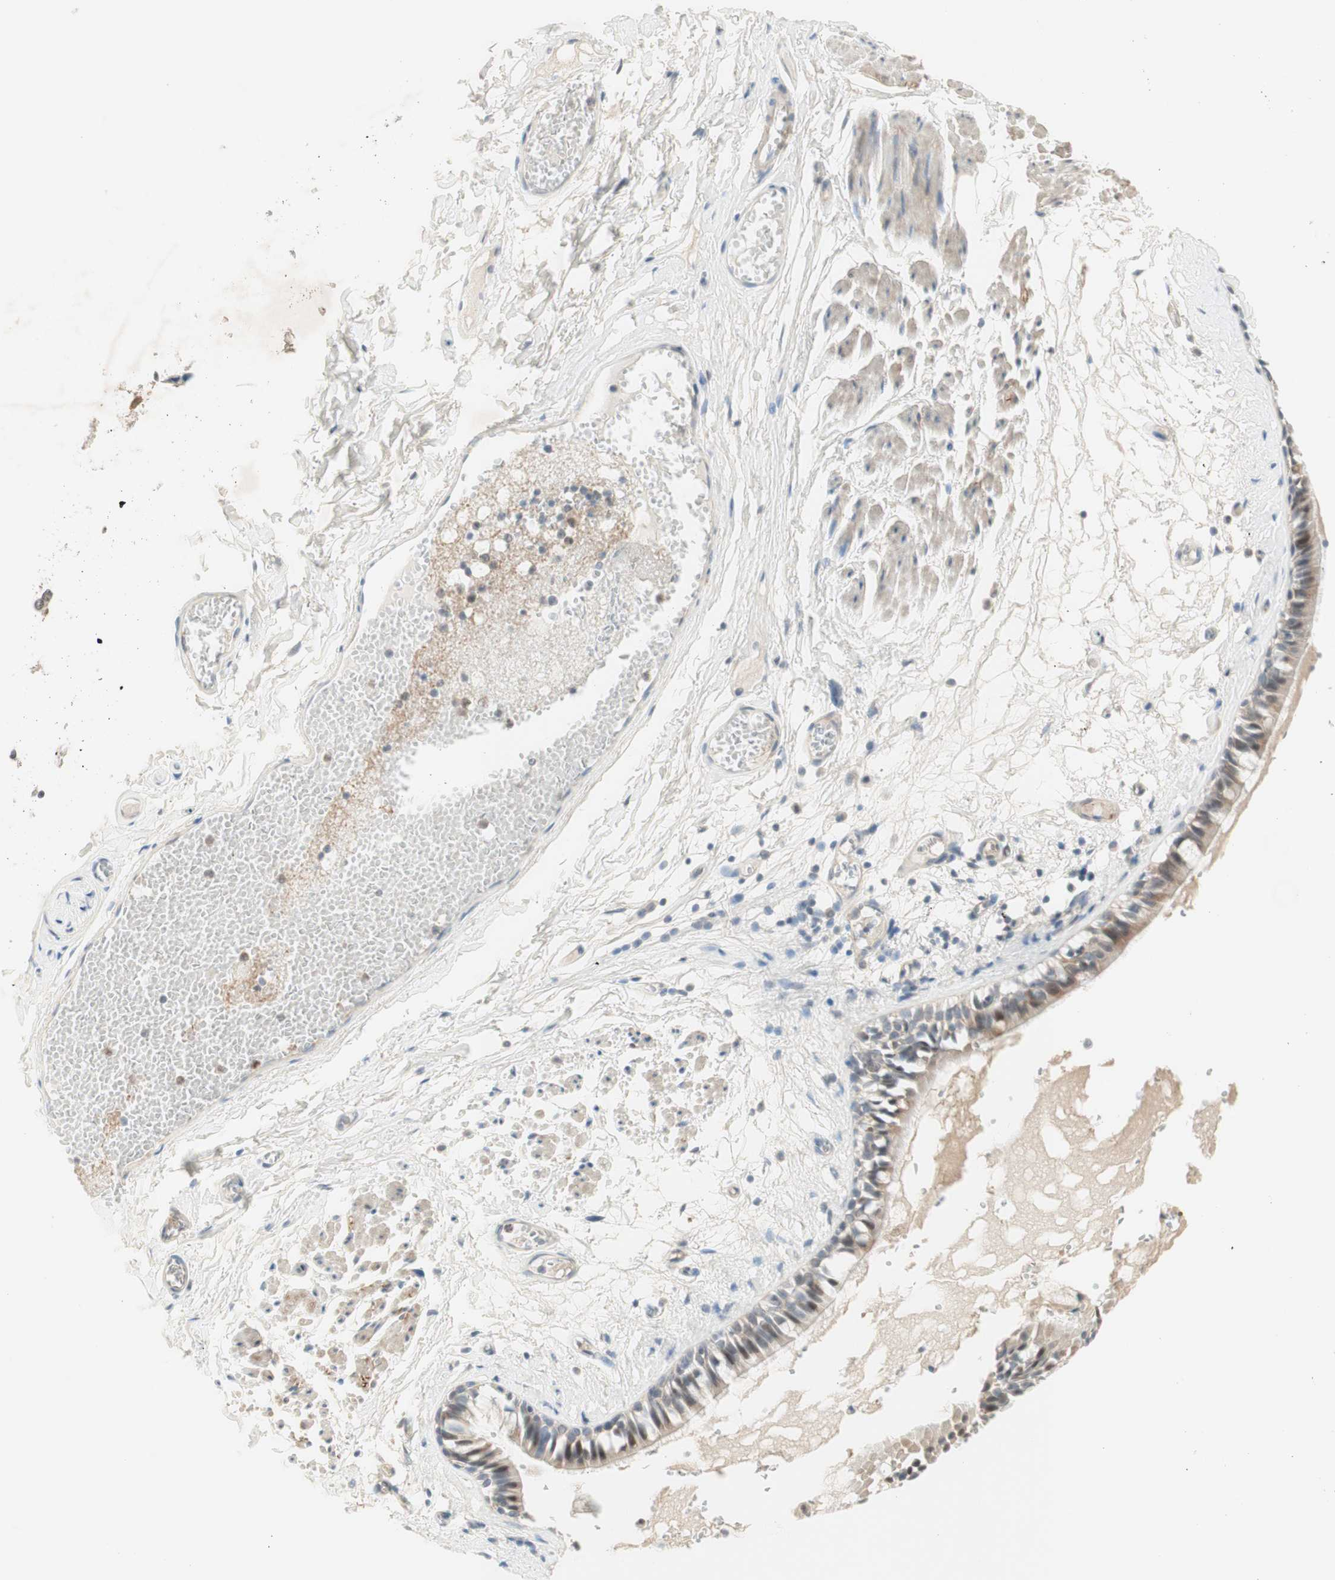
{"staining": {"intensity": "moderate", "quantity": ">75%", "location": "cytoplasmic/membranous,nuclear"}, "tissue": "bronchus", "cell_type": "Respiratory epithelial cells", "image_type": "normal", "snomed": [{"axis": "morphology", "description": "Normal tissue, NOS"}, {"axis": "morphology", "description": "Inflammation, NOS"}, {"axis": "topography", "description": "Cartilage tissue"}, {"axis": "topography", "description": "Lung"}], "caption": "Immunohistochemical staining of normal bronchus demonstrates medium levels of moderate cytoplasmic/membranous,nuclear staining in about >75% of respiratory epithelial cells. (DAB IHC with brightfield microscopy, high magnification).", "gene": "RFNG", "patient": {"sex": "male", "age": 71}}